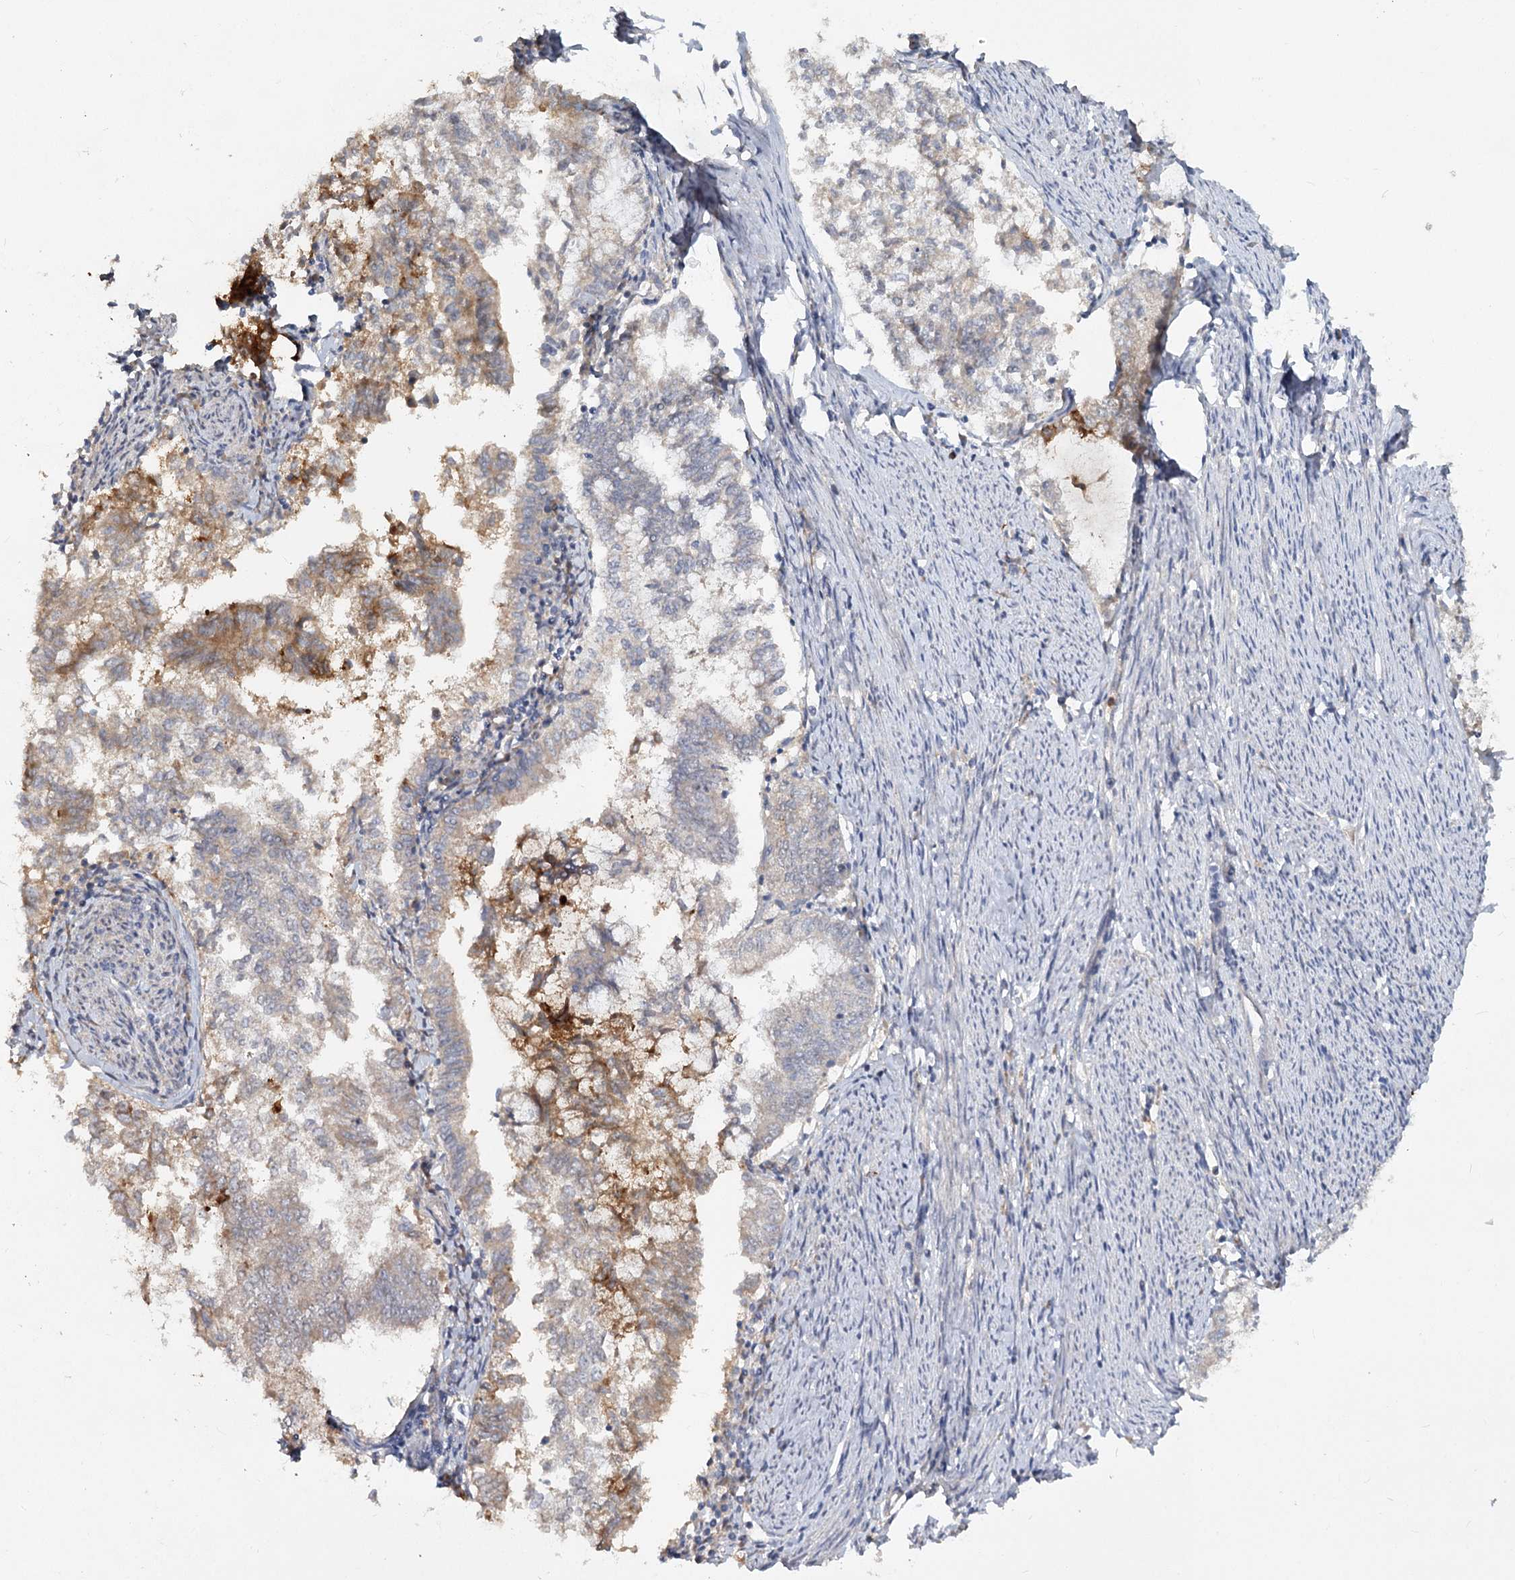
{"staining": {"intensity": "weak", "quantity": "<25%", "location": "cytoplasmic/membranous"}, "tissue": "endometrial cancer", "cell_type": "Tumor cells", "image_type": "cancer", "snomed": [{"axis": "morphology", "description": "Adenocarcinoma, NOS"}, {"axis": "topography", "description": "Endometrium"}], "caption": "The immunohistochemistry histopathology image has no significant expression in tumor cells of endometrial cancer (adenocarcinoma) tissue.", "gene": "ANGPTL5", "patient": {"sex": "female", "age": 79}}